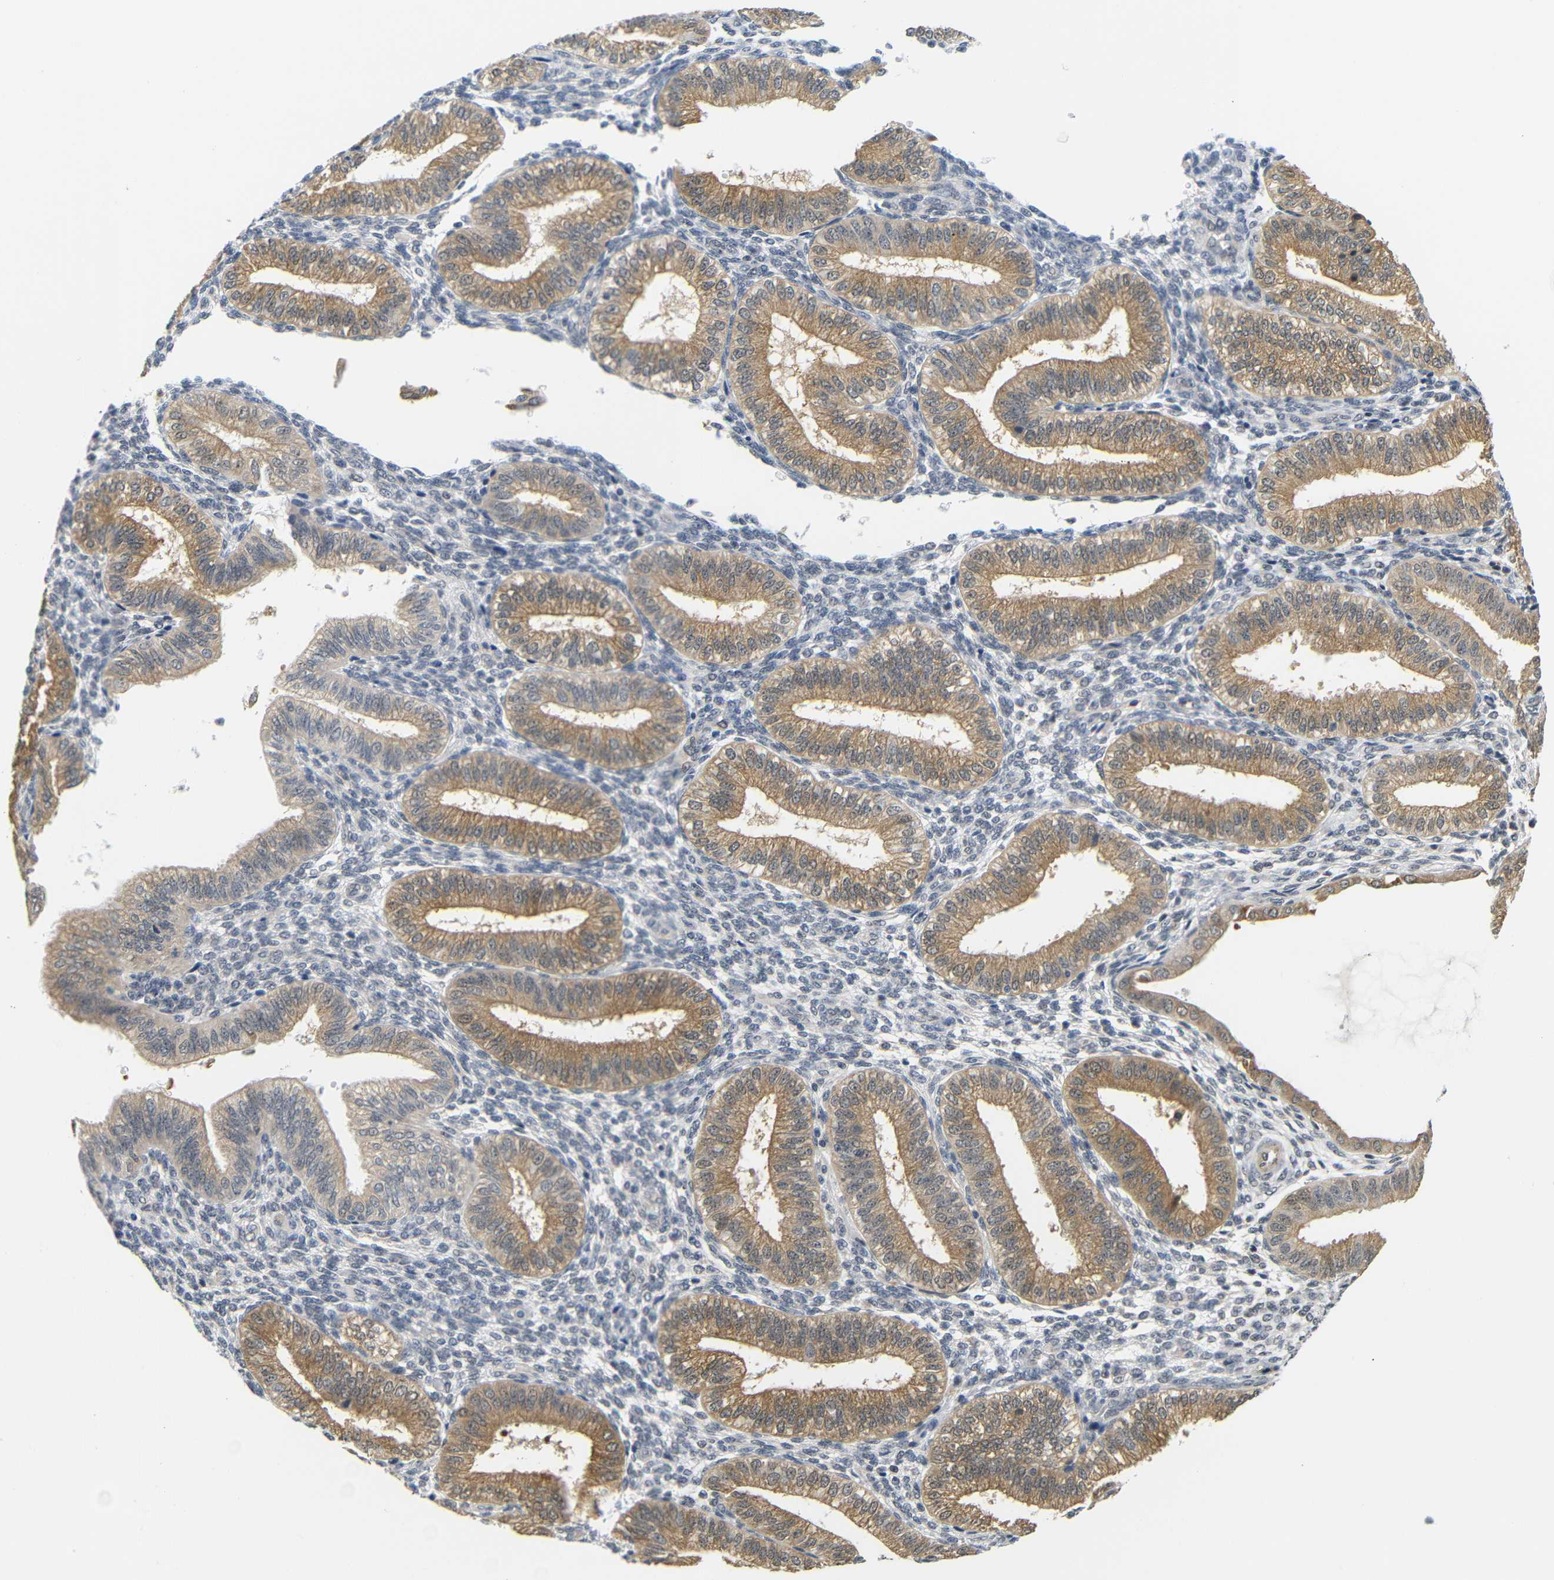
{"staining": {"intensity": "negative", "quantity": "none", "location": "none"}, "tissue": "endometrium", "cell_type": "Cells in endometrial stroma", "image_type": "normal", "snomed": [{"axis": "morphology", "description": "Normal tissue, NOS"}, {"axis": "topography", "description": "Endometrium"}], "caption": "A high-resolution photomicrograph shows IHC staining of normal endometrium, which demonstrates no significant staining in cells in endometrial stroma.", "gene": "GJA5", "patient": {"sex": "female", "age": 39}}